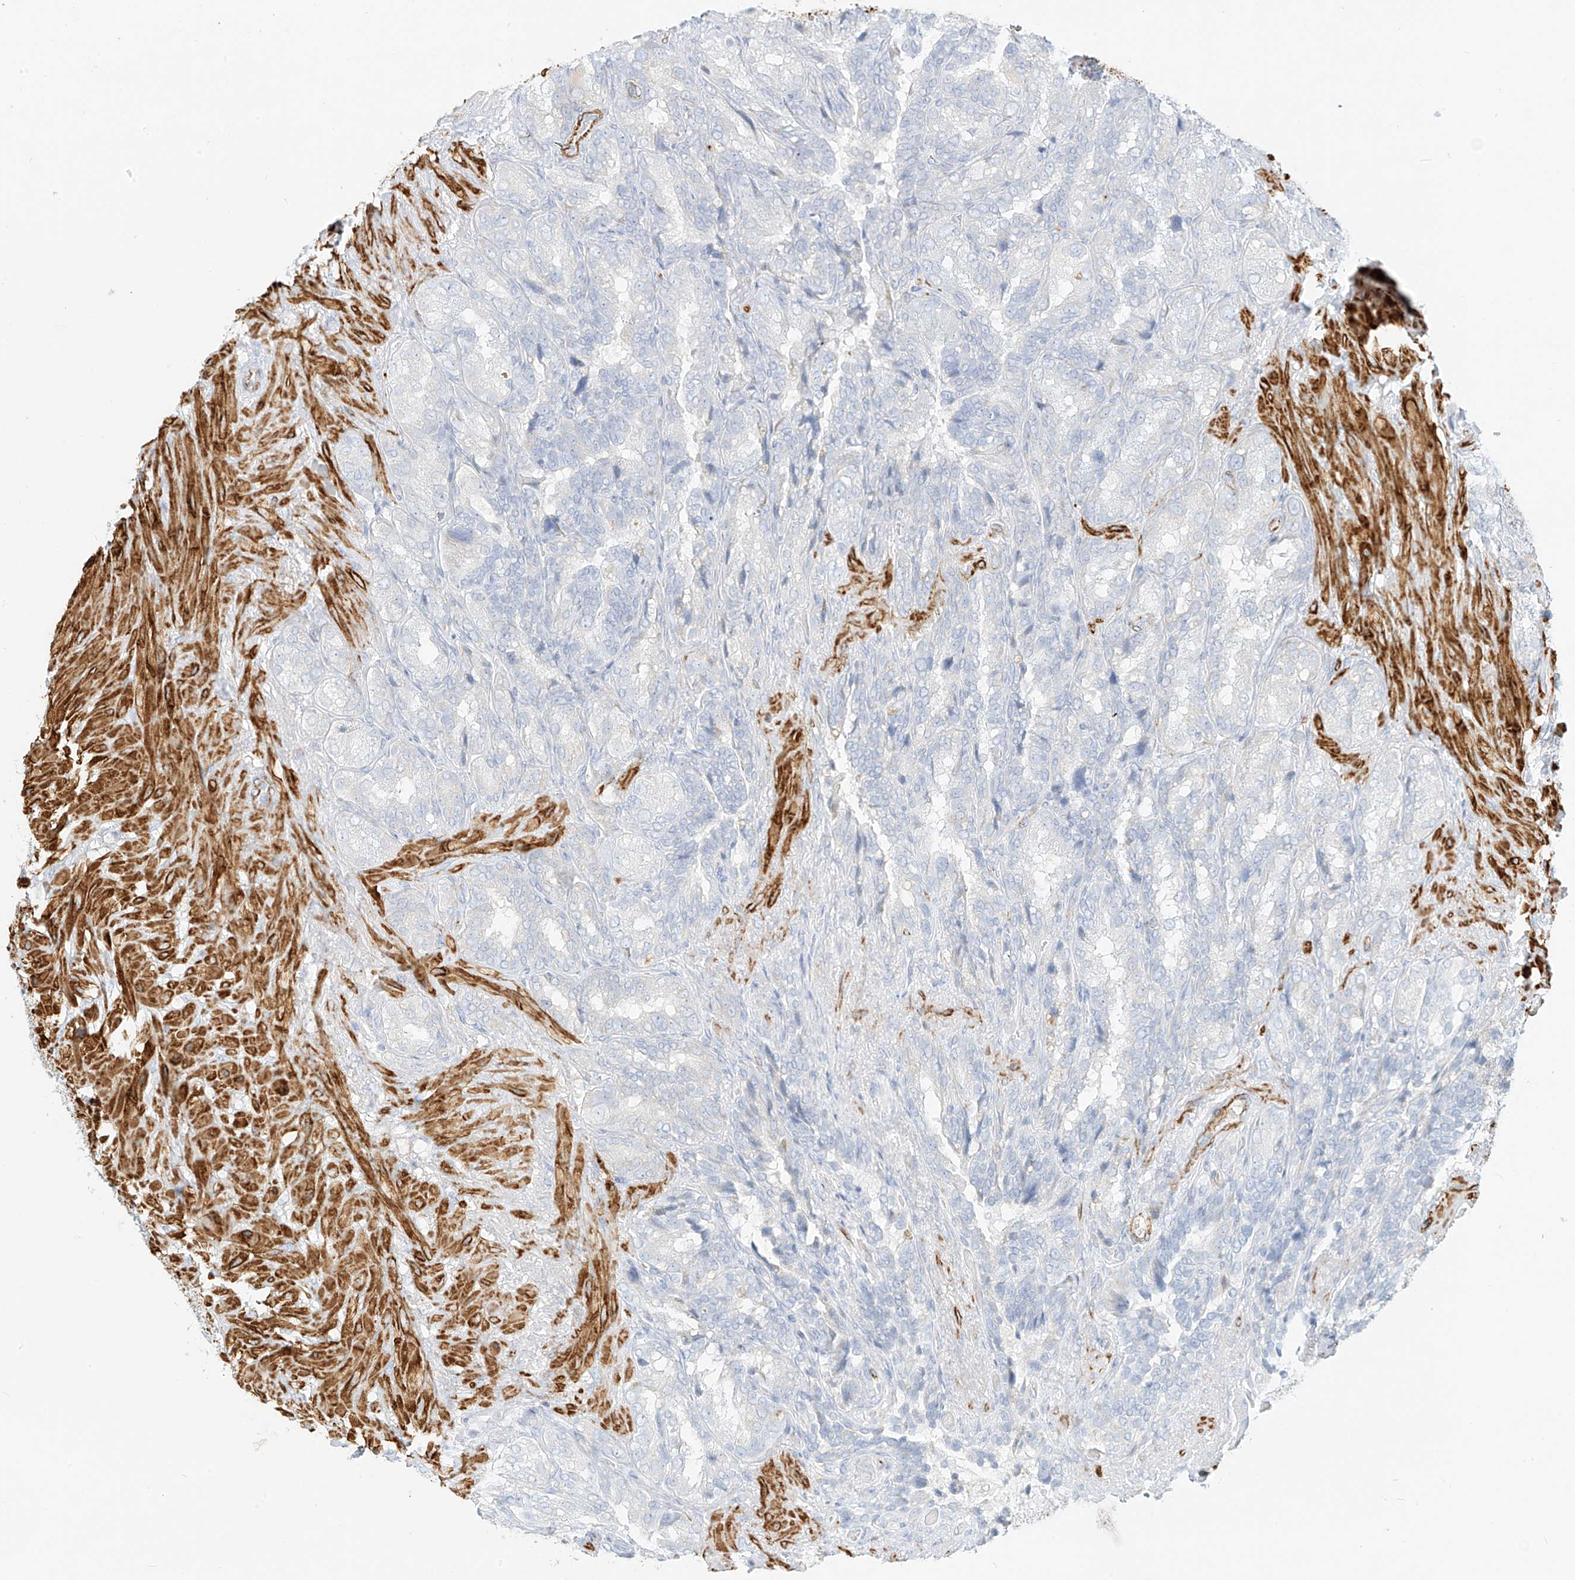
{"staining": {"intensity": "negative", "quantity": "none", "location": "none"}, "tissue": "seminal vesicle", "cell_type": "Glandular cells", "image_type": "normal", "snomed": [{"axis": "morphology", "description": "Normal tissue, NOS"}, {"axis": "topography", "description": "Seminal veicle"}, {"axis": "topography", "description": "Peripheral nerve tissue"}], "caption": "Immunohistochemistry (IHC) micrograph of benign seminal vesicle stained for a protein (brown), which displays no staining in glandular cells. The staining is performed using DAB (3,3'-diaminobenzidine) brown chromogen with nuclei counter-stained in using hematoxylin.", "gene": "ST3GAL5", "patient": {"sex": "male", "age": 63}}